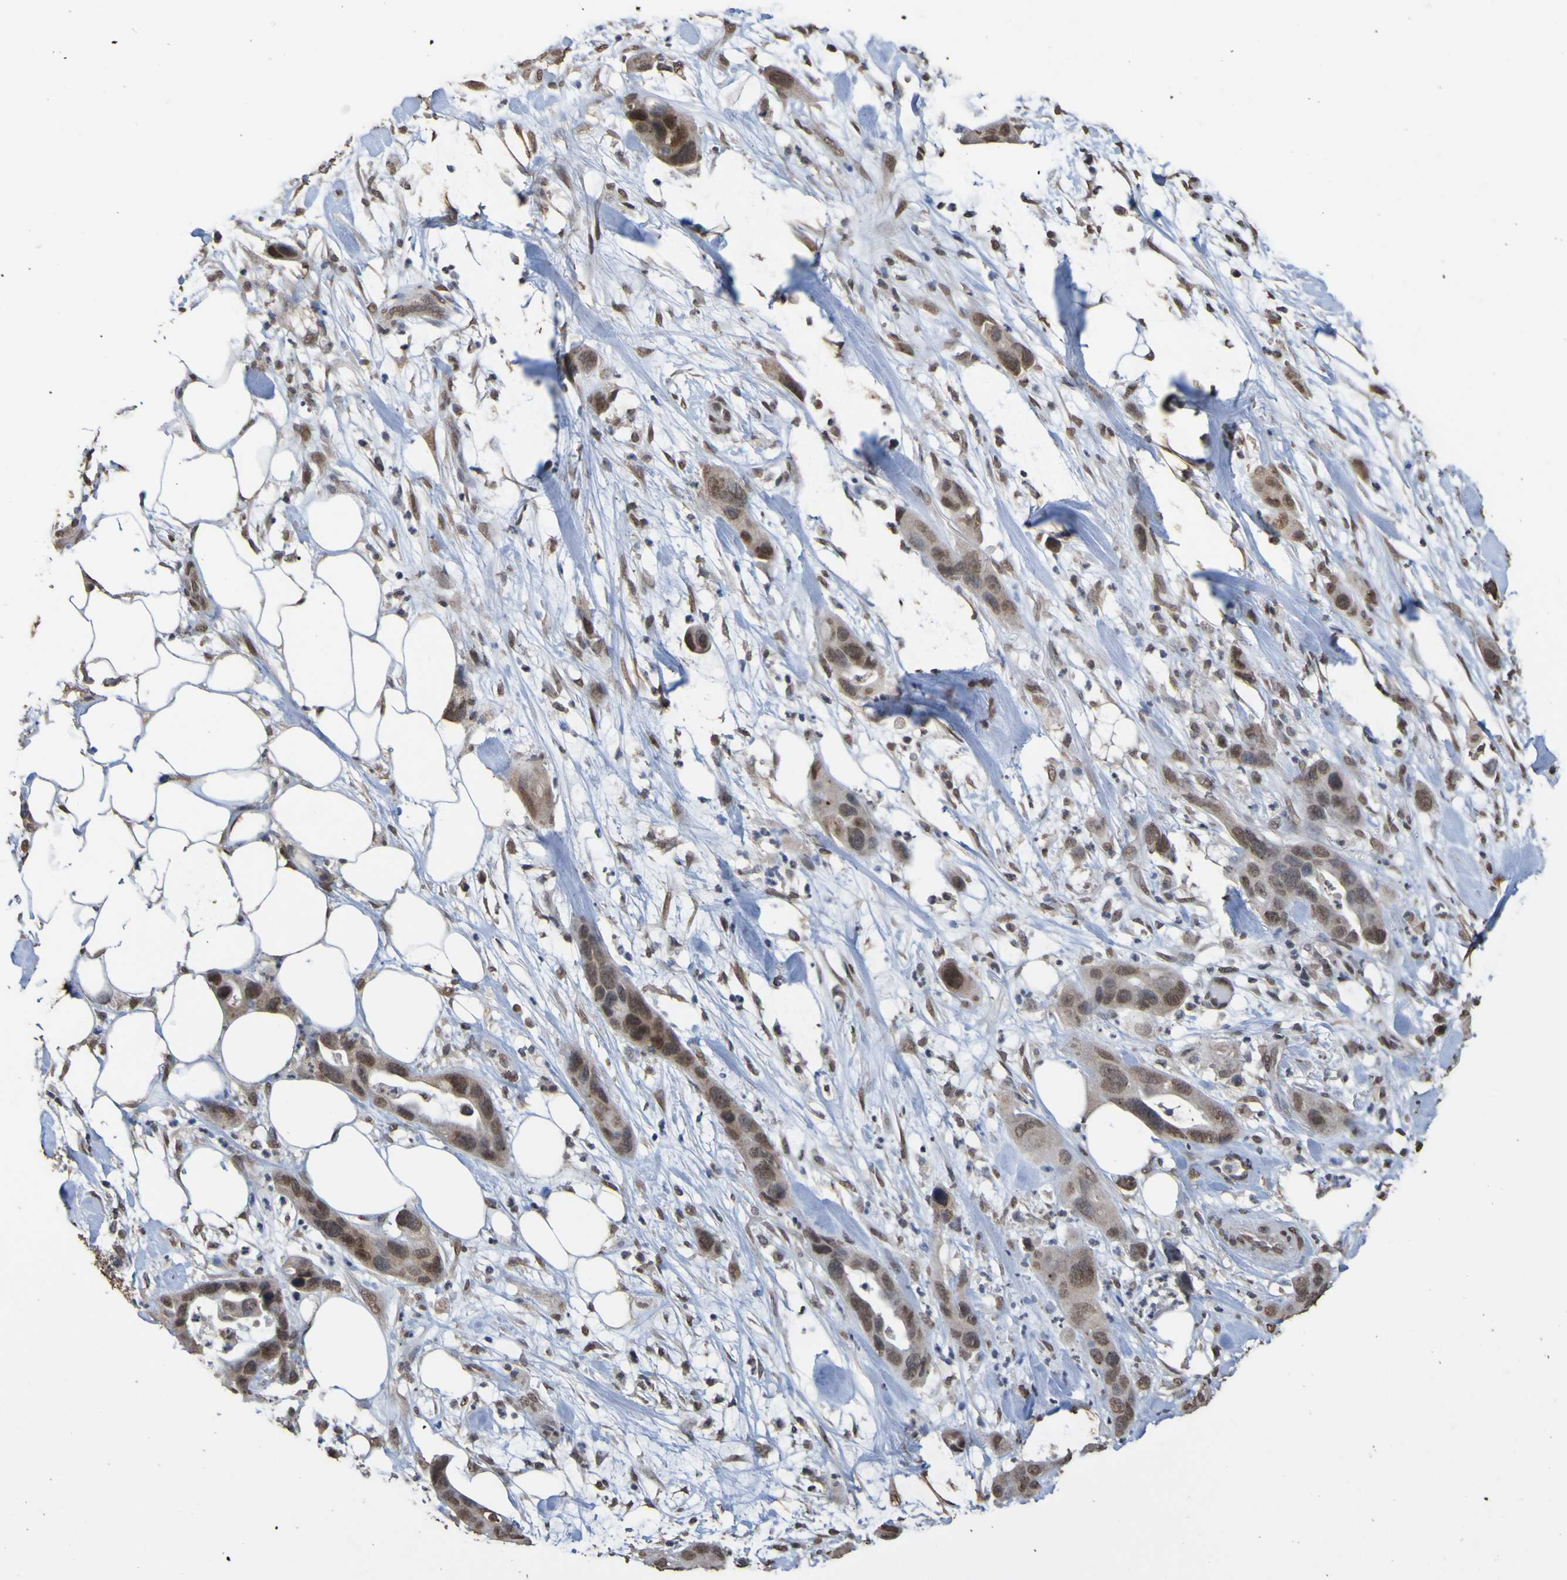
{"staining": {"intensity": "moderate", "quantity": ">75%", "location": "cytoplasmic/membranous,nuclear"}, "tissue": "pancreatic cancer", "cell_type": "Tumor cells", "image_type": "cancer", "snomed": [{"axis": "morphology", "description": "Adenocarcinoma, NOS"}, {"axis": "topography", "description": "Pancreas"}], "caption": "Pancreatic adenocarcinoma stained with a brown dye shows moderate cytoplasmic/membranous and nuclear positive expression in about >75% of tumor cells.", "gene": "ALKBH2", "patient": {"sex": "female", "age": 71}}